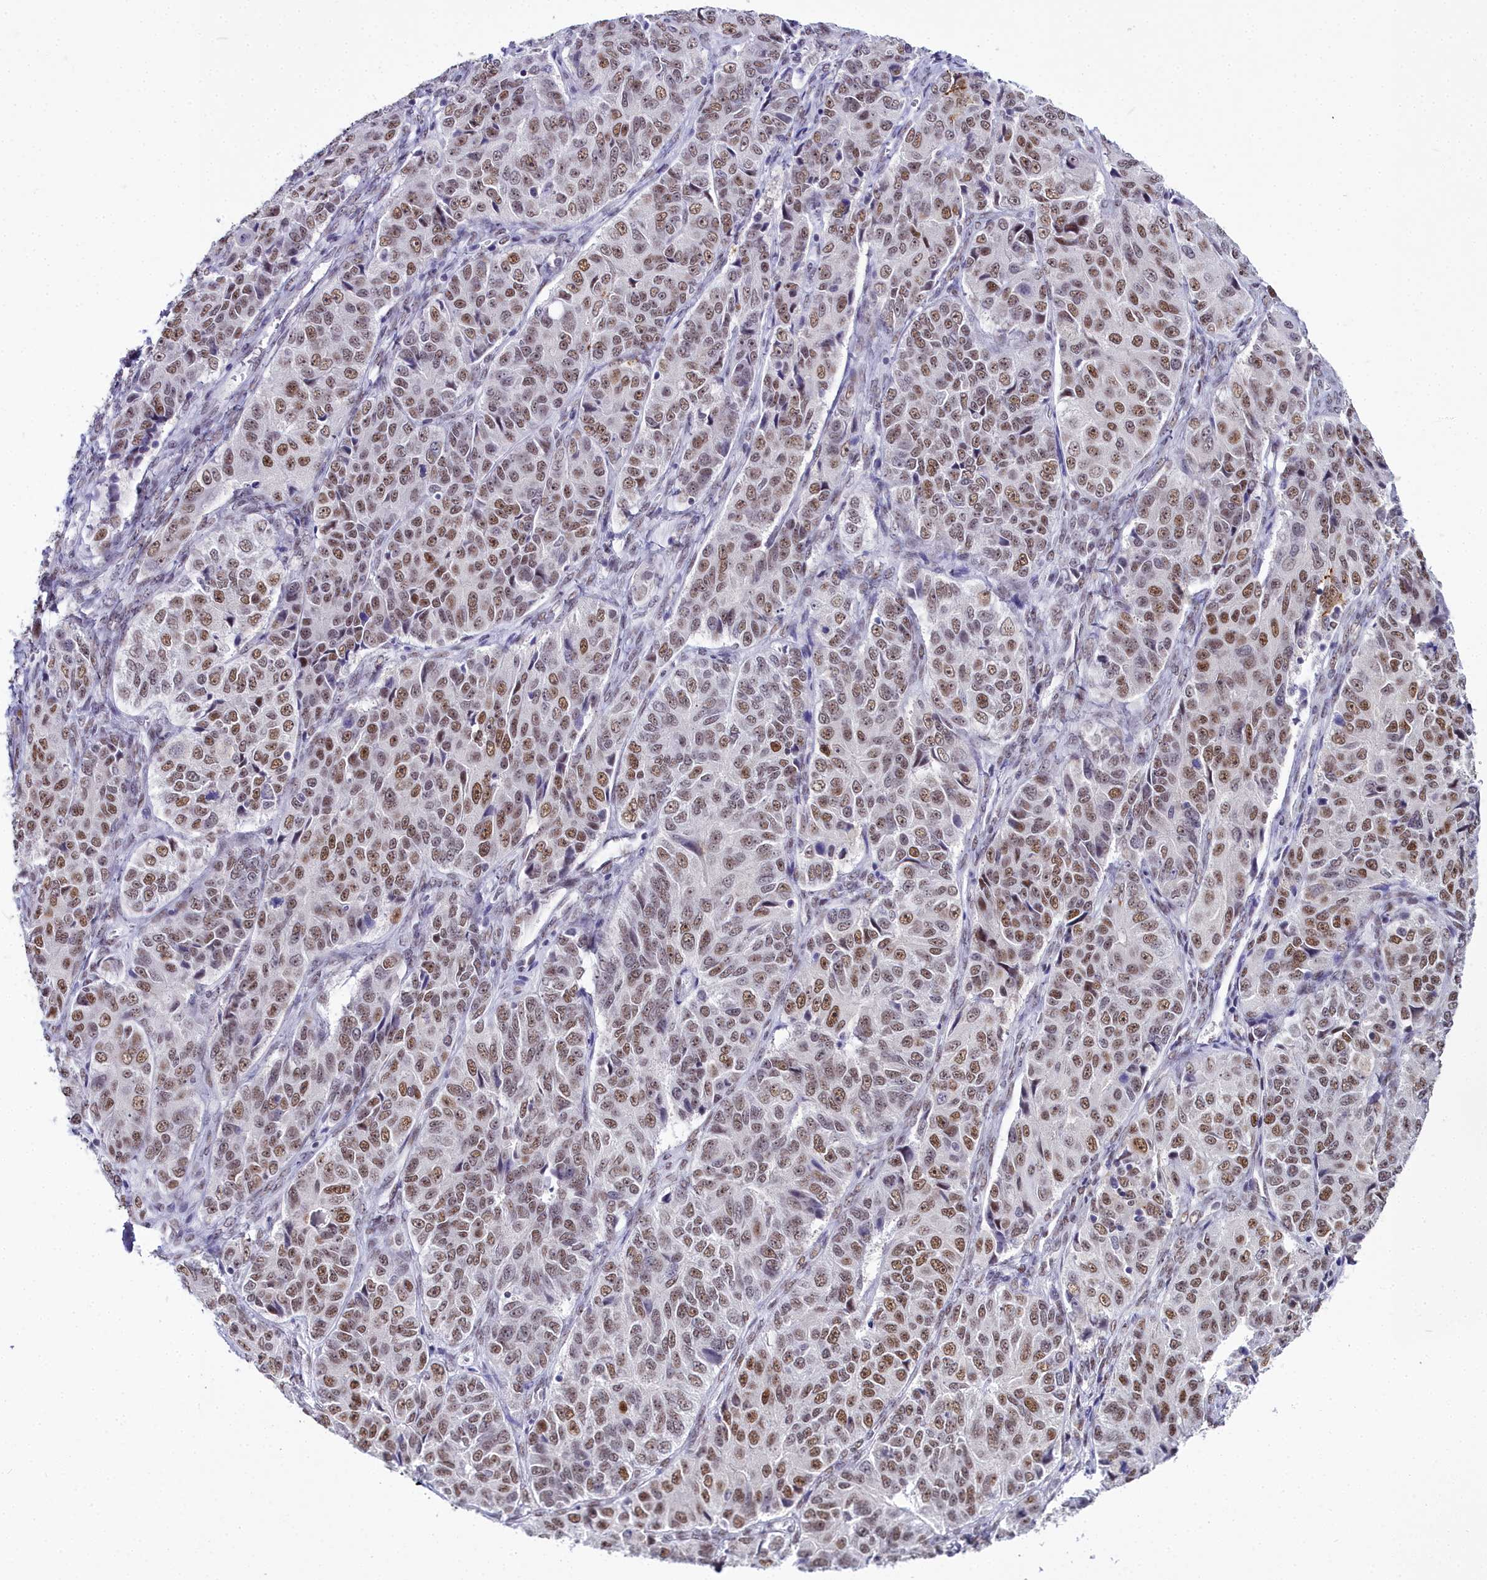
{"staining": {"intensity": "moderate", "quantity": ">75%", "location": "nuclear"}, "tissue": "ovarian cancer", "cell_type": "Tumor cells", "image_type": "cancer", "snomed": [{"axis": "morphology", "description": "Carcinoma, endometroid"}, {"axis": "topography", "description": "Ovary"}], "caption": "Tumor cells reveal medium levels of moderate nuclear staining in about >75% of cells in human ovarian cancer.", "gene": "RBM12", "patient": {"sex": "female", "age": 51}}